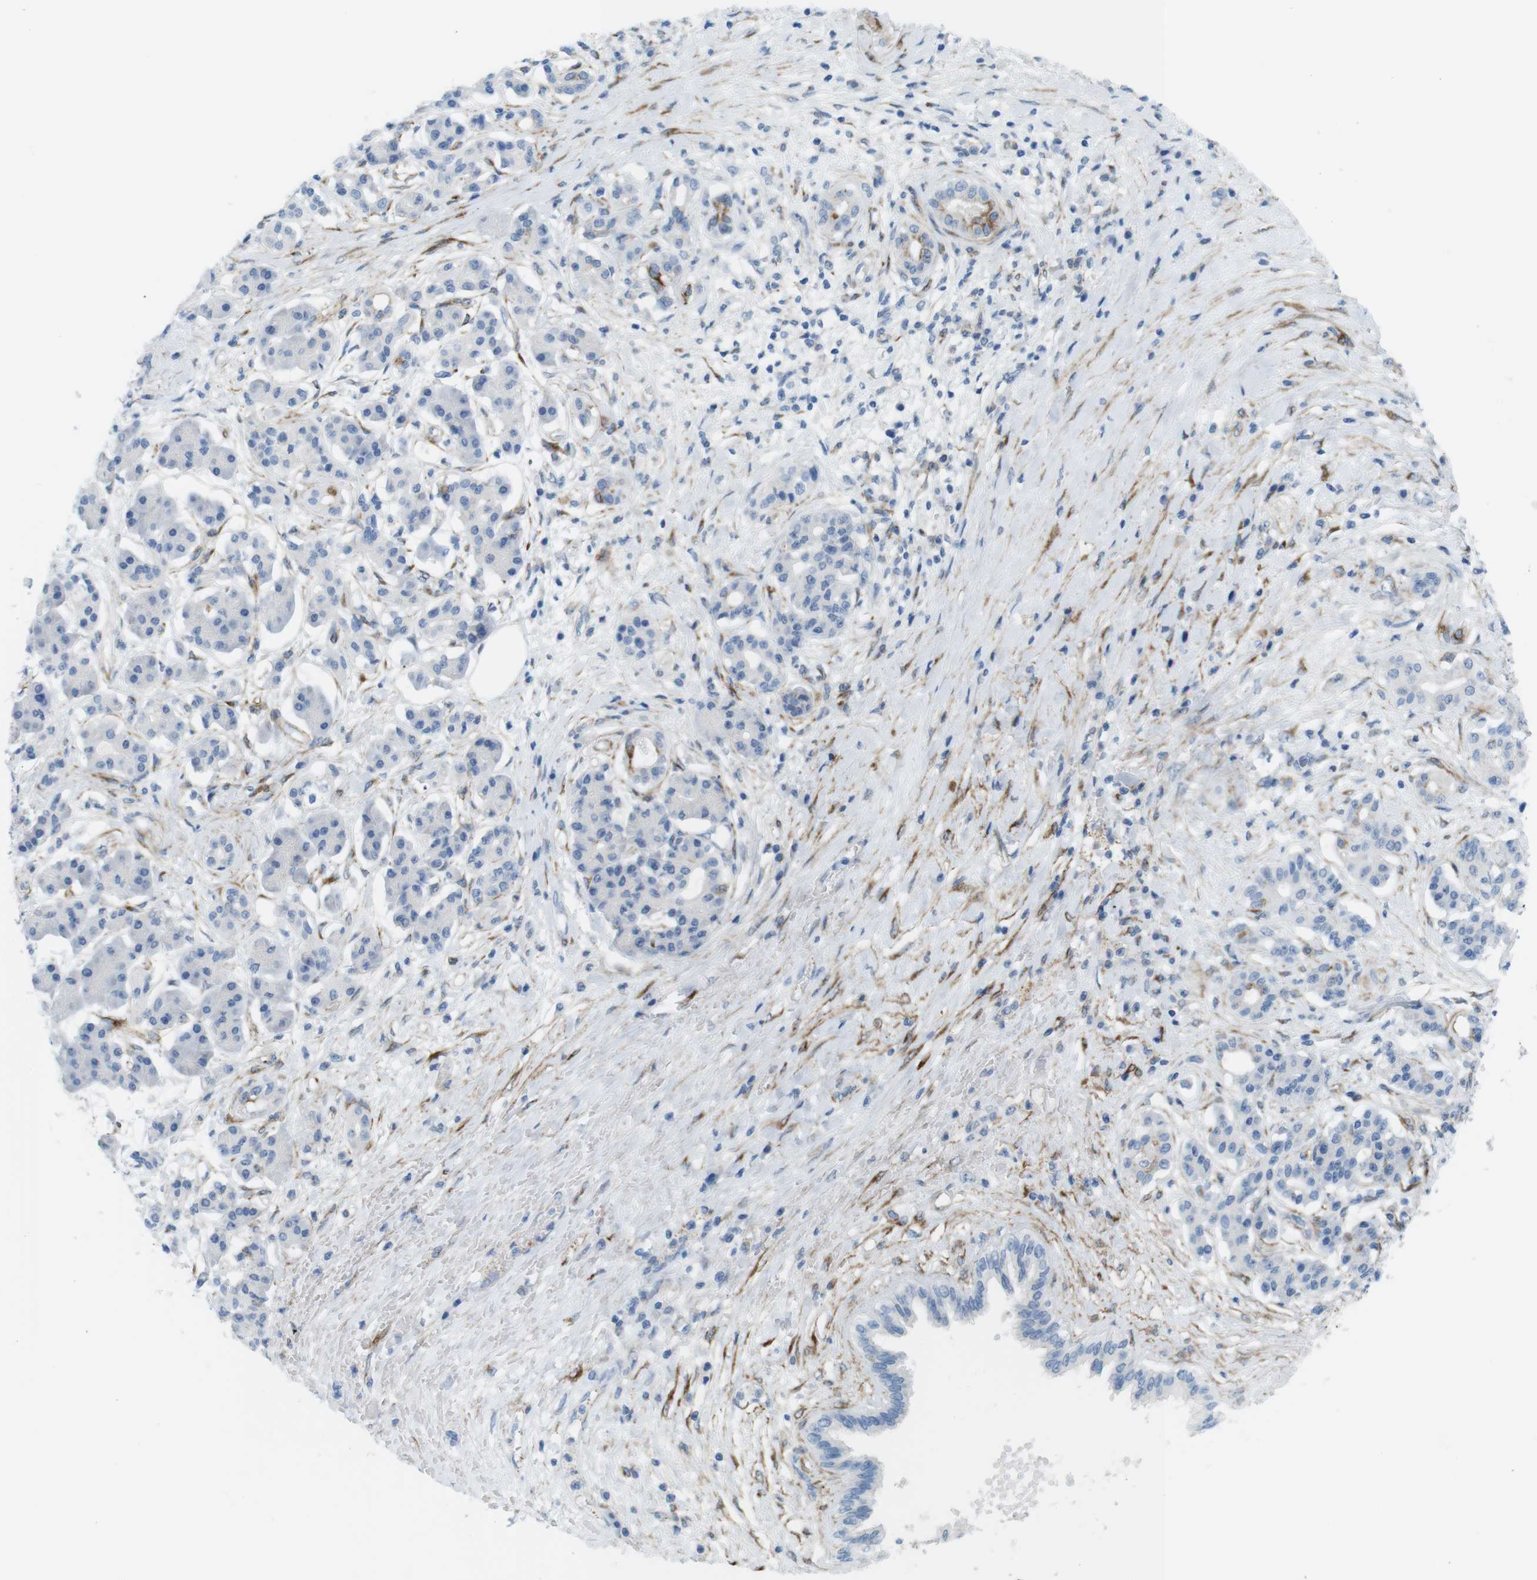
{"staining": {"intensity": "negative", "quantity": "none", "location": "none"}, "tissue": "pancreatic cancer", "cell_type": "Tumor cells", "image_type": "cancer", "snomed": [{"axis": "morphology", "description": "Adenocarcinoma, NOS"}, {"axis": "topography", "description": "Pancreas"}], "caption": "Pancreatic cancer (adenocarcinoma) stained for a protein using immunohistochemistry displays no positivity tumor cells.", "gene": "MYH9", "patient": {"sex": "female", "age": 56}}